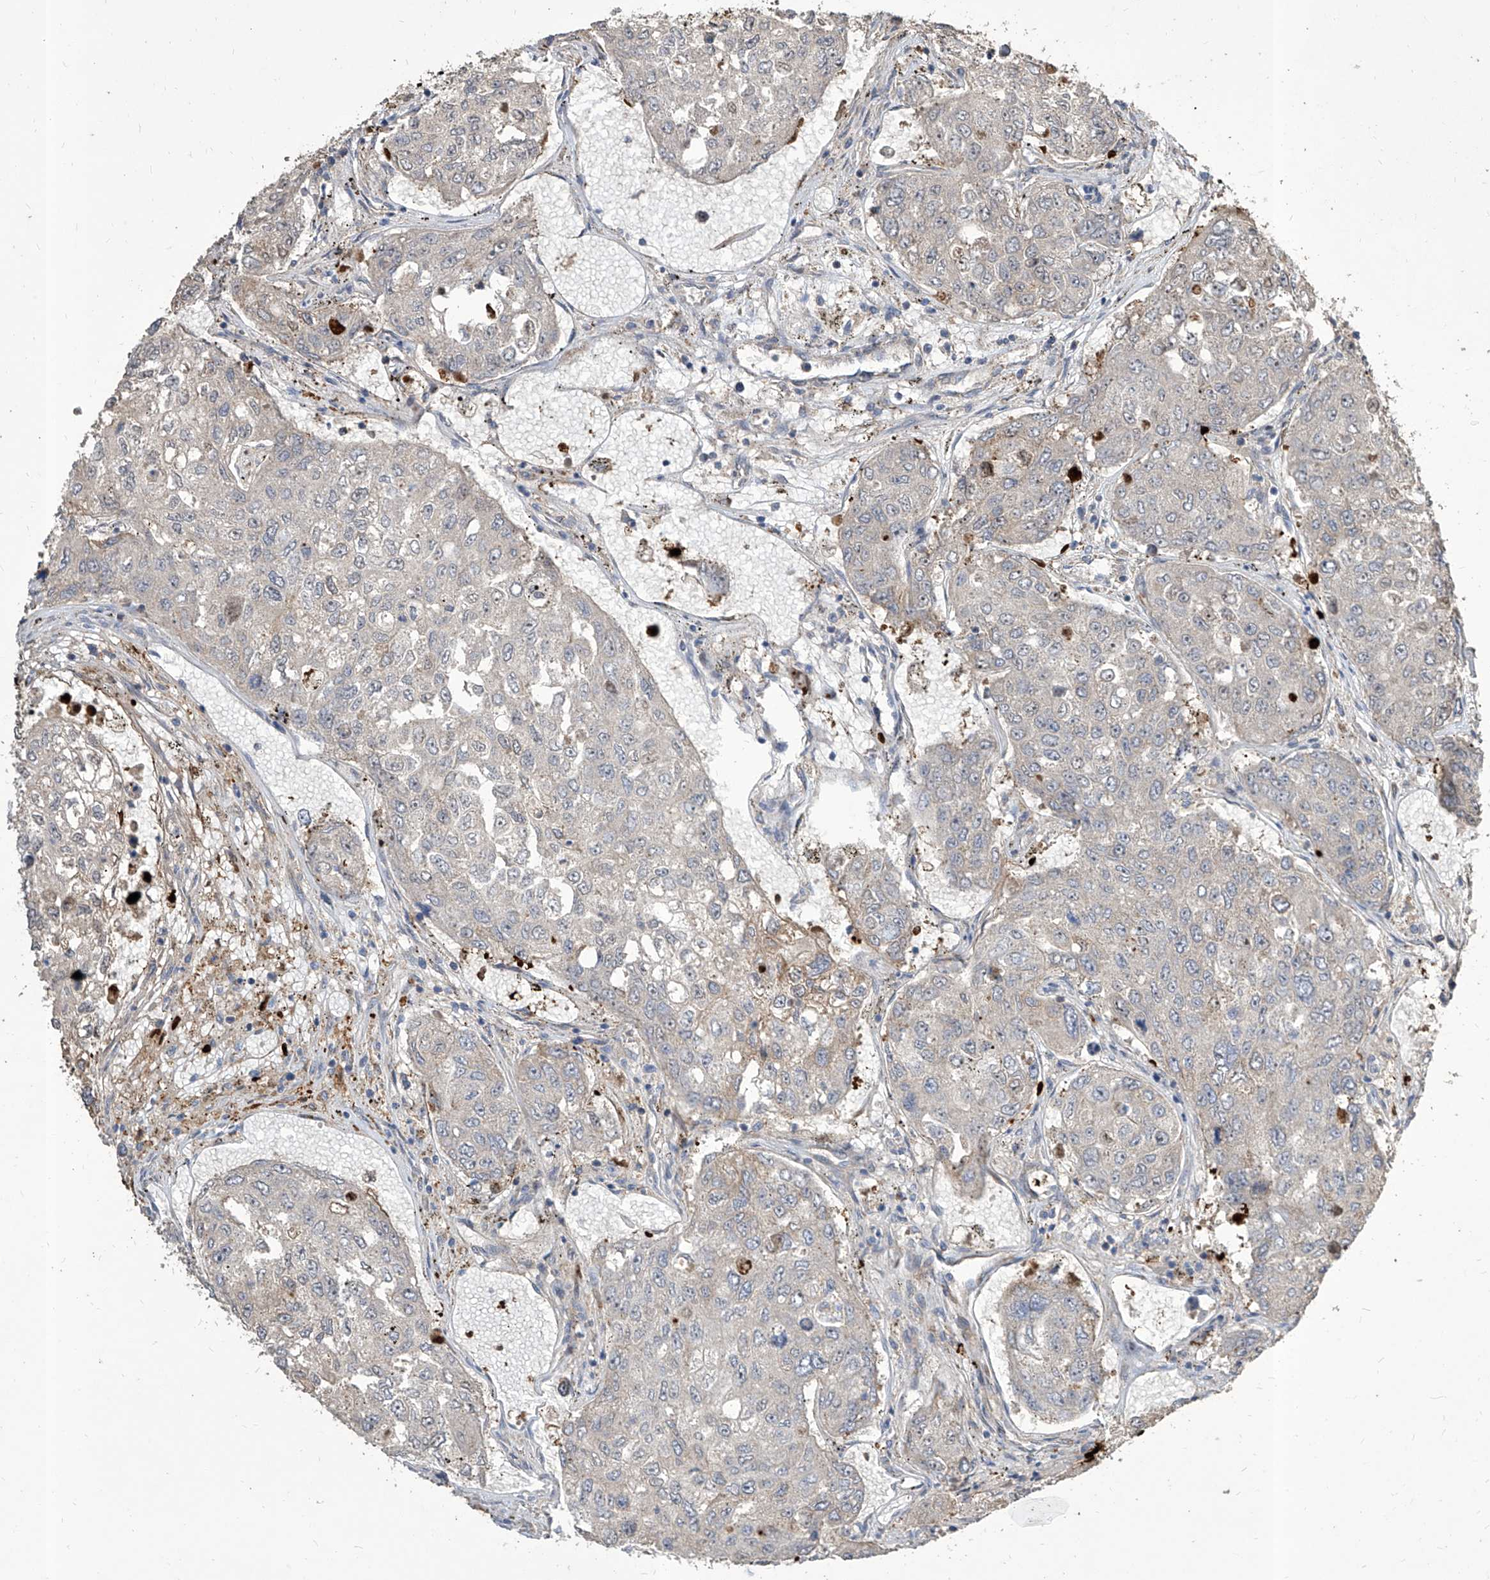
{"staining": {"intensity": "moderate", "quantity": "<25%", "location": "cytoplasmic/membranous"}, "tissue": "urothelial cancer", "cell_type": "Tumor cells", "image_type": "cancer", "snomed": [{"axis": "morphology", "description": "Urothelial carcinoma, High grade"}, {"axis": "topography", "description": "Lymph node"}, {"axis": "topography", "description": "Urinary bladder"}], "caption": "IHC (DAB (3,3'-diaminobenzidine)) staining of high-grade urothelial carcinoma shows moderate cytoplasmic/membranous protein positivity in about <25% of tumor cells.", "gene": "FAM83B", "patient": {"sex": "male", "age": 51}}